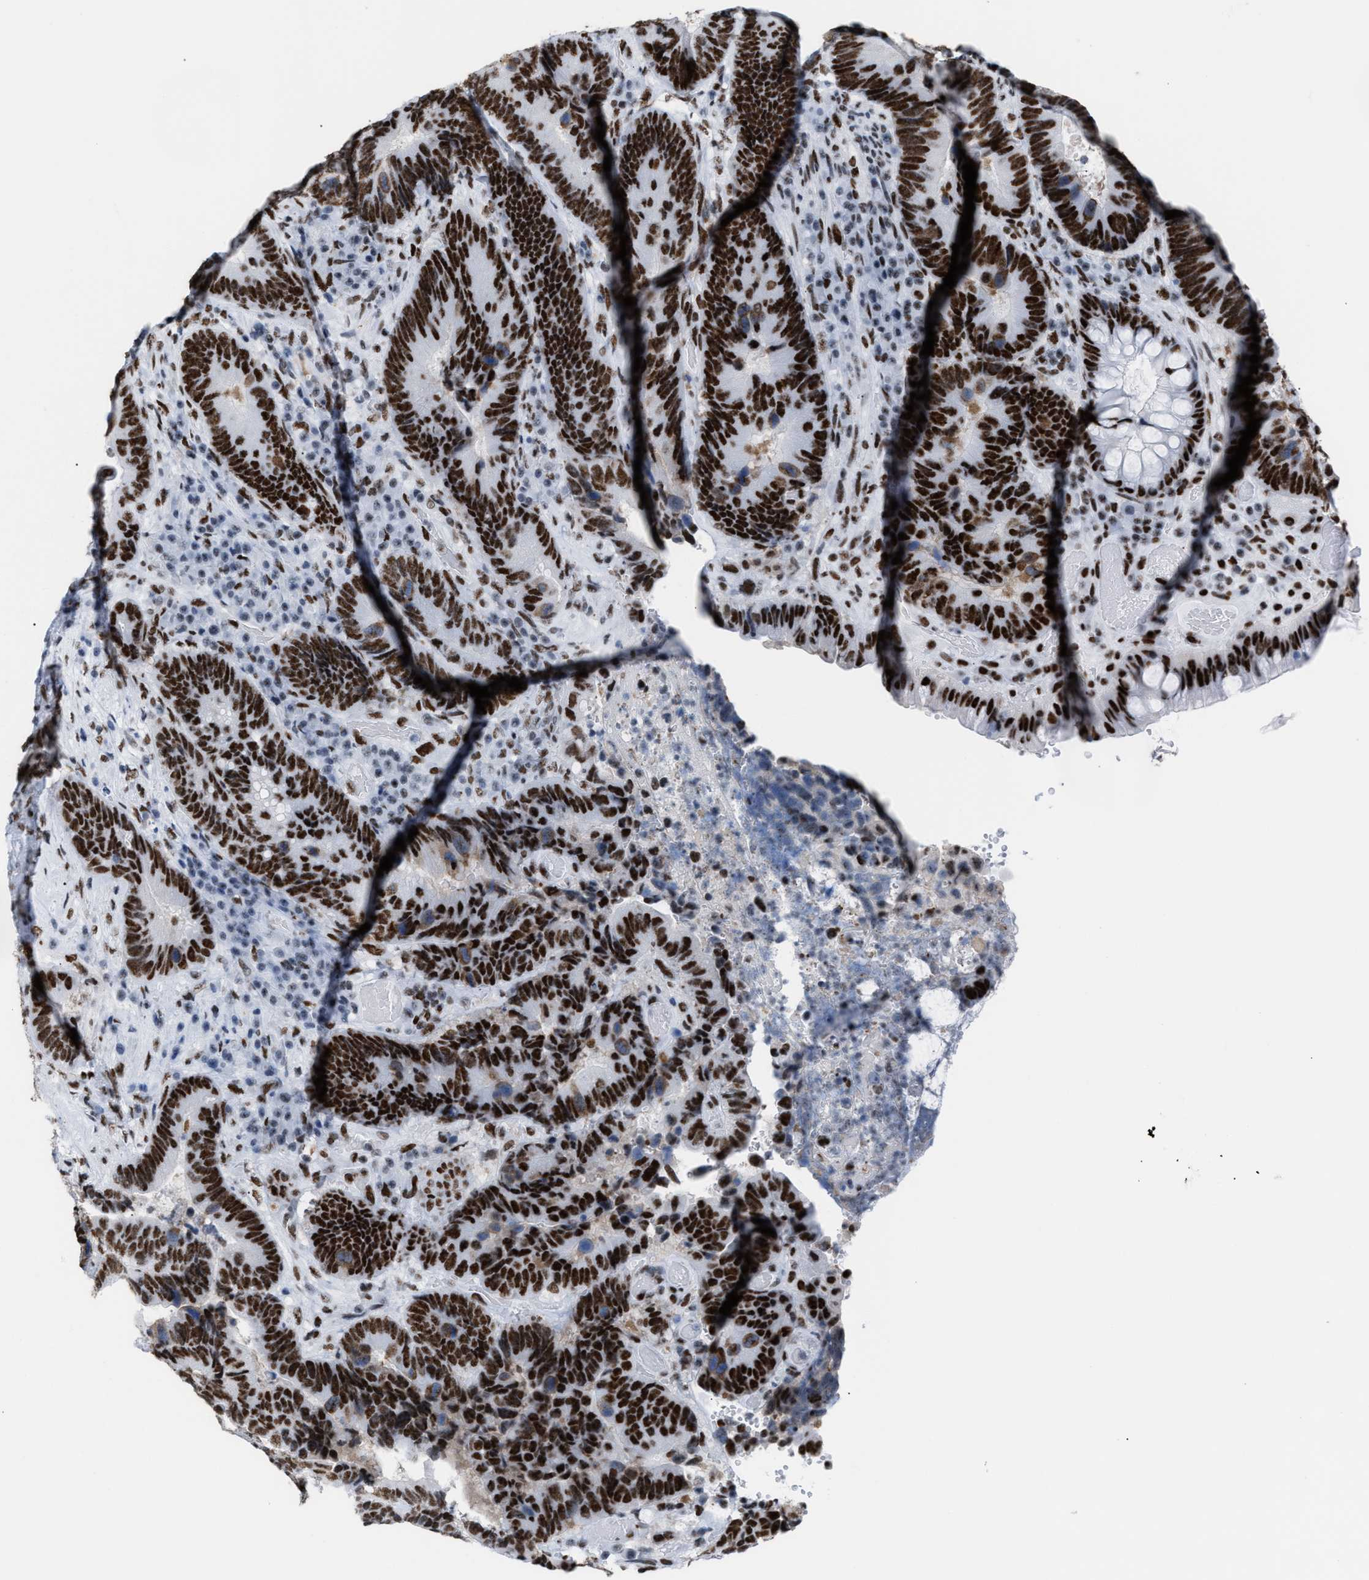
{"staining": {"intensity": "strong", "quantity": ">75%", "location": "nuclear"}, "tissue": "colorectal cancer", "cell_type": "Tumor cells", "image_type": "cancer", "snomed": [{"axis": "morphology", "description": "Adenocarcinoma, NOS"}, {"axis": "topography", "description": "Rectum"}], "caption": "Protein expression analysis of adenocarcinoma (colorectal) shows strong nuclear positivity in about >75% of tumor cells. (Brightfield microscopy of DAB IHC at high magnification).", "gene": "CCAR2", "patient": {"sex": "female", "age": 89}}